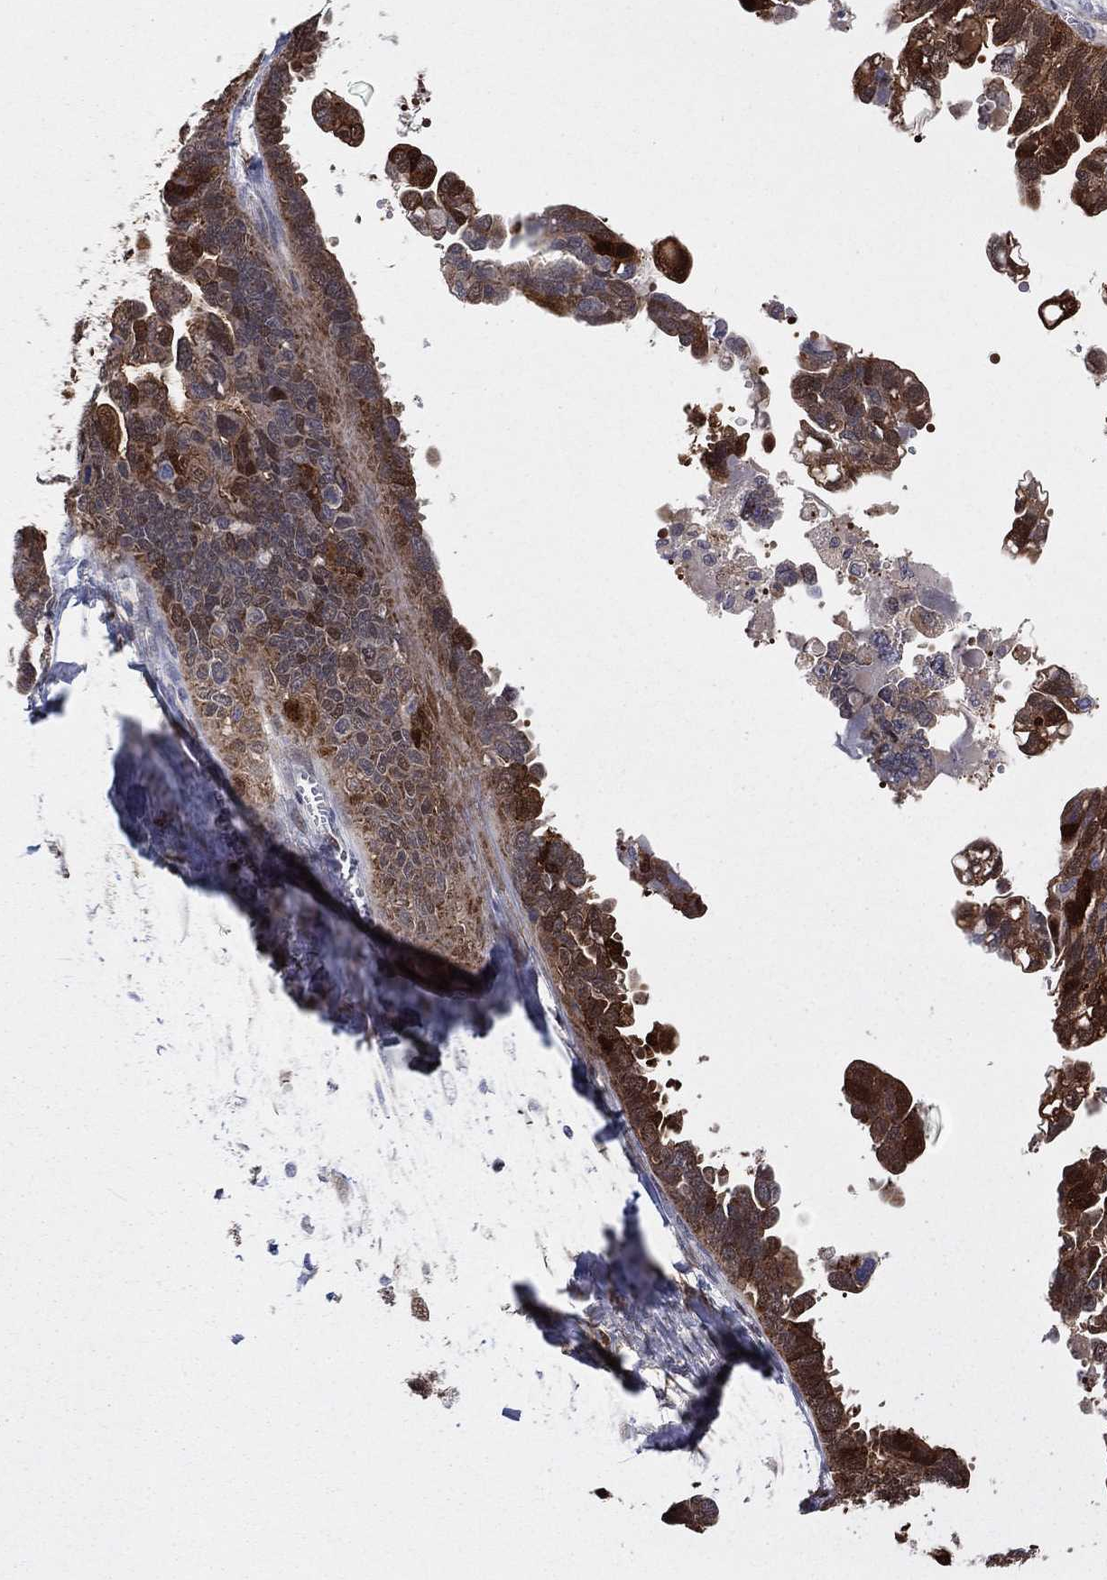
{"staining": {"intensity": "strong", "quantity": "25%-75%", "location": "cytoplasmic/membranous,nuclear"}, "tissue": "ovarian cancer", "cell_type": "Tumor cells", "image_type": "cancer", "snomed": [{"axis": "morphology", "description": "Cystadenocarcinoma, serous, NOS"}, {"axis": "topography", "description": "Ovary"}], "caption": "Immunohistochemical staining of ovarian serous cystadenocarcinoma reveals high levels of strong cytoplasmic/membranous and nuclear positivity in about 25%-75% of tumor cells.", "gene": "SNCG", "patient": {"sex": "female", "age": 69}}